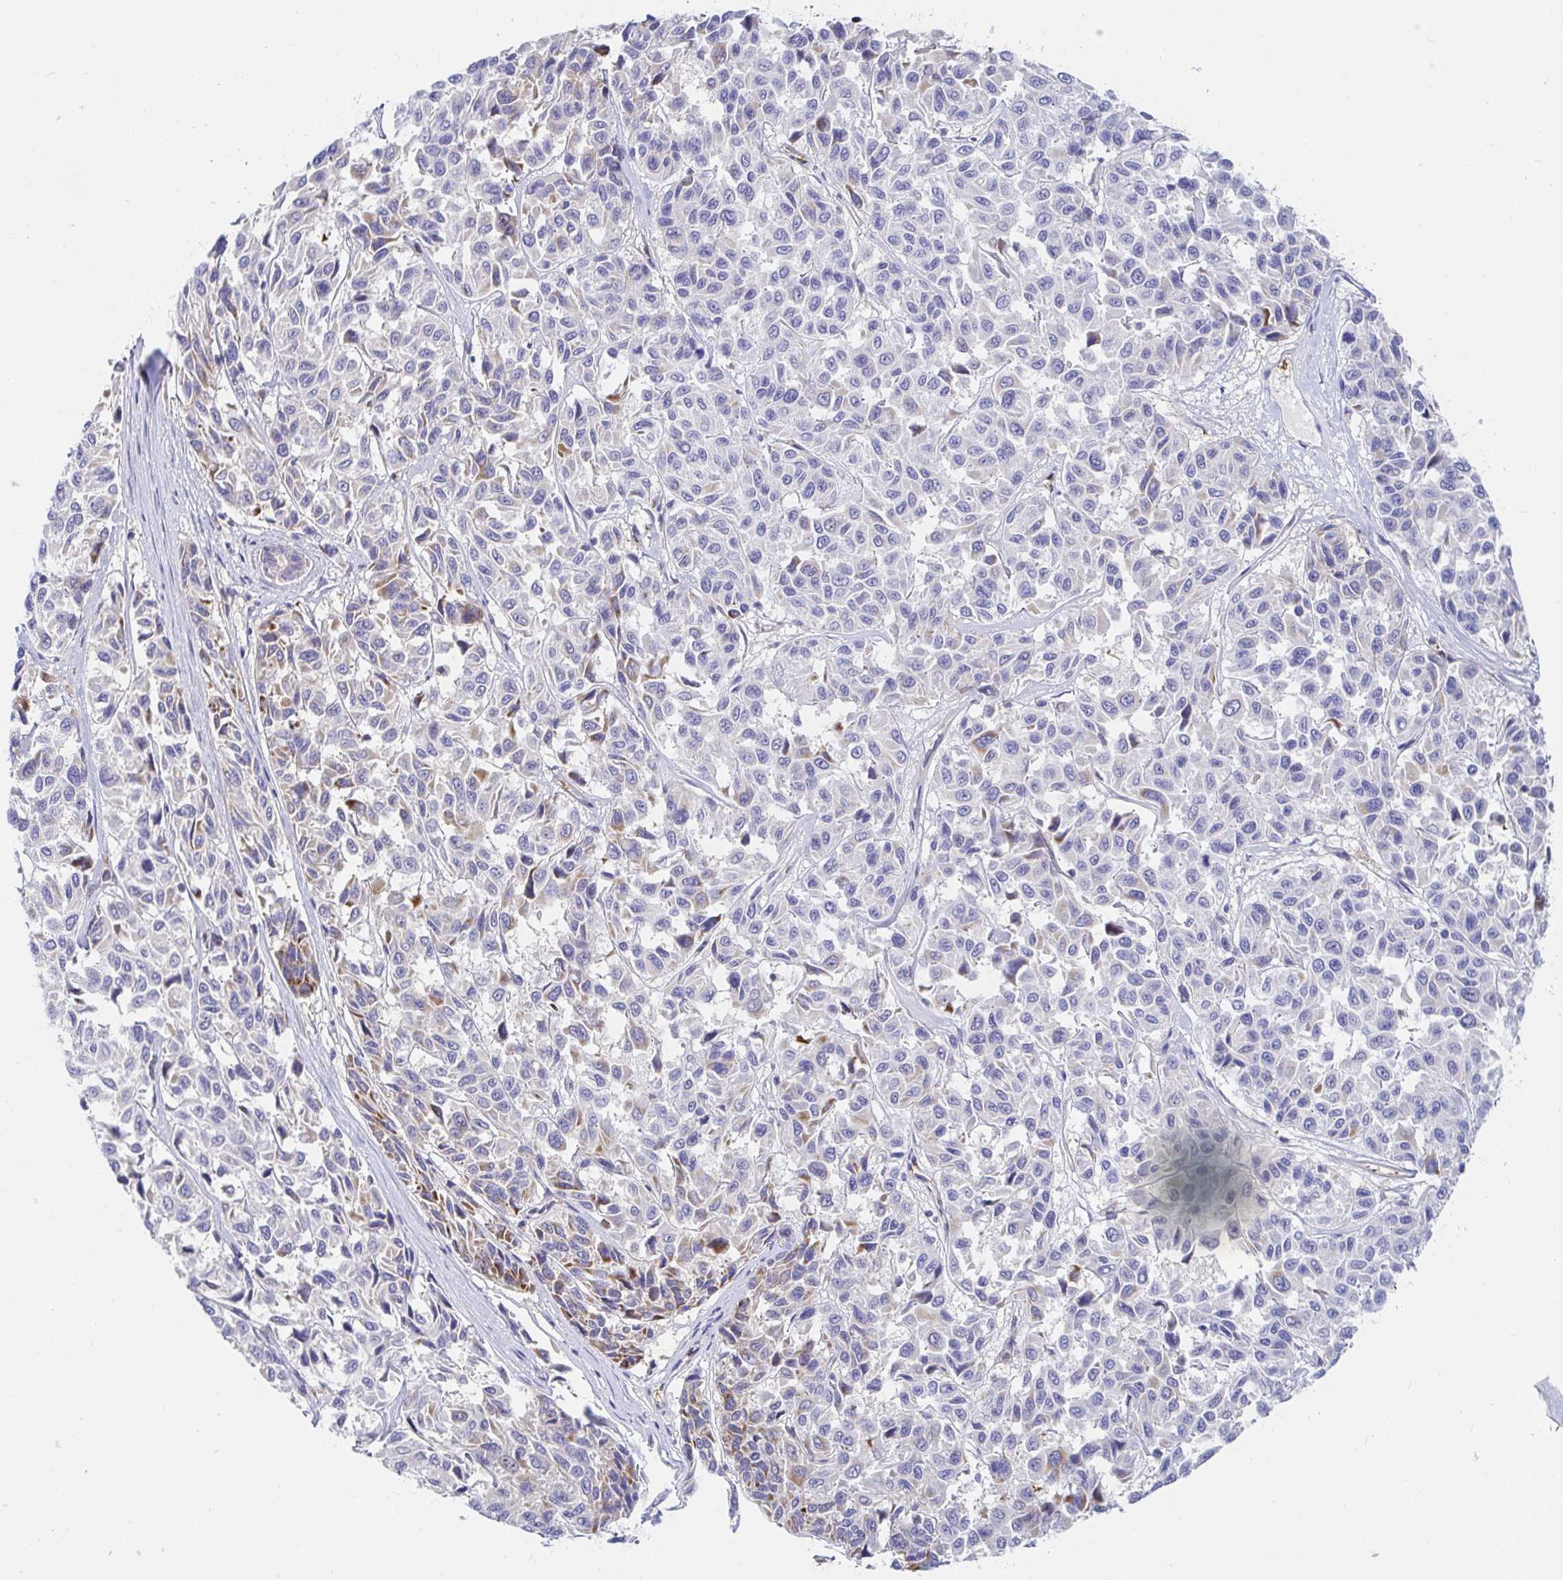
{"staining": {"intensity": "weak", "quantity": "<25%", "location": "cytoplasmic/membranous"}, "tissue": "melanoma", "cell_type": "Tumor cells", "image_type": "cancer", "snomed": [{"axis": "morphology", "description": "Malignant melanoma, NOS"}, {"axis": "topography", "description": "Skin"}], "caption": "IHC image of human malignant melanoma stained for a protein (brown), which demonstrates no staining in tumor cells.", "gene": "HINFP", "patient": {"sex": "female", "age": 66}}